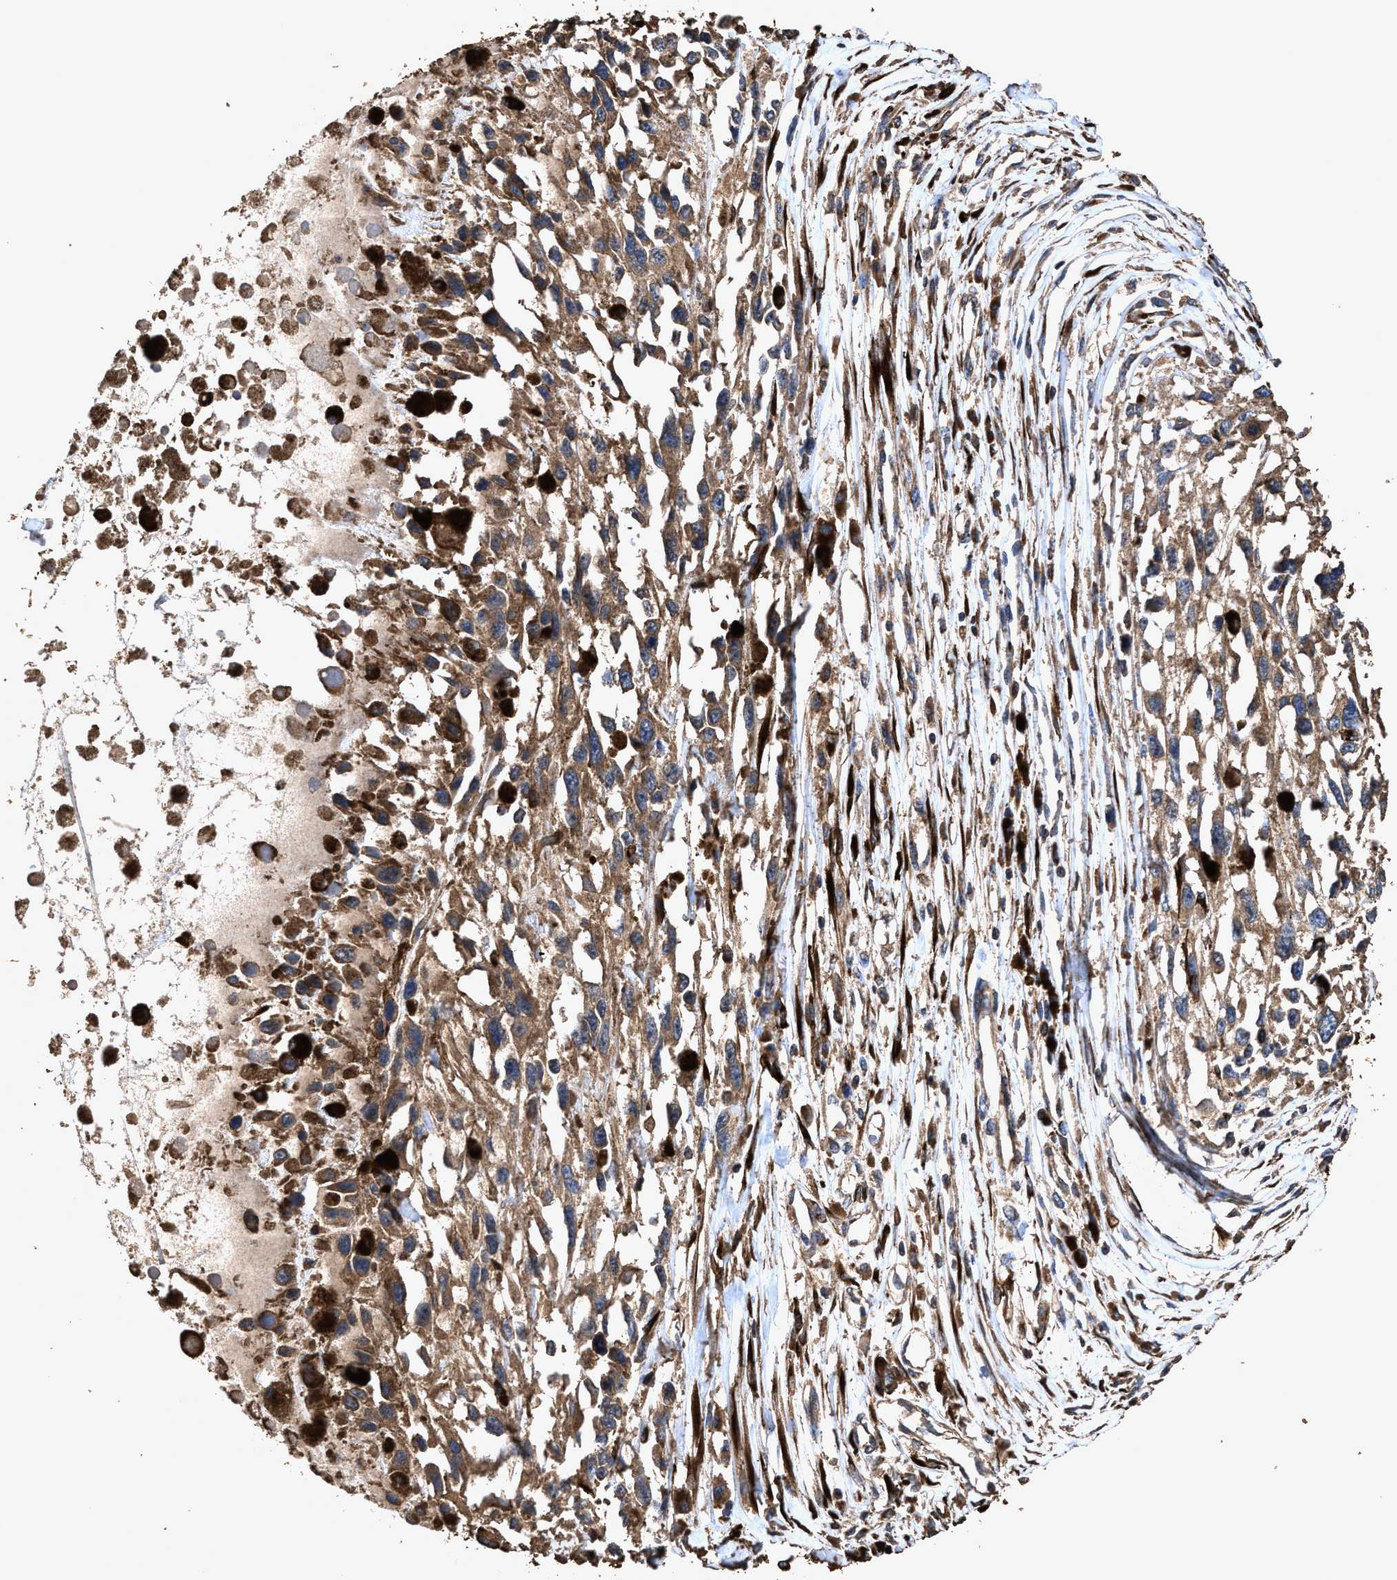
{"staining": {"intensity": "moderate", "quantity": ">75%", "location": "cytoplasmic/membranous"}, "tissue": "melanoma", "cell_type": "Tumor cells", "image_type": "cancer", "snomed": [{"axis": "morphology", "description": "Malignant melanoma, Metastatic site"}, {"axis": "topography", "description": "Lymph node"}], "caption": "Human melanoma stained with a protein marker reveals moderate staining in tumor cells.", "gene": "ZMYND19", "patient": {"sex": "male", "age": 59}}